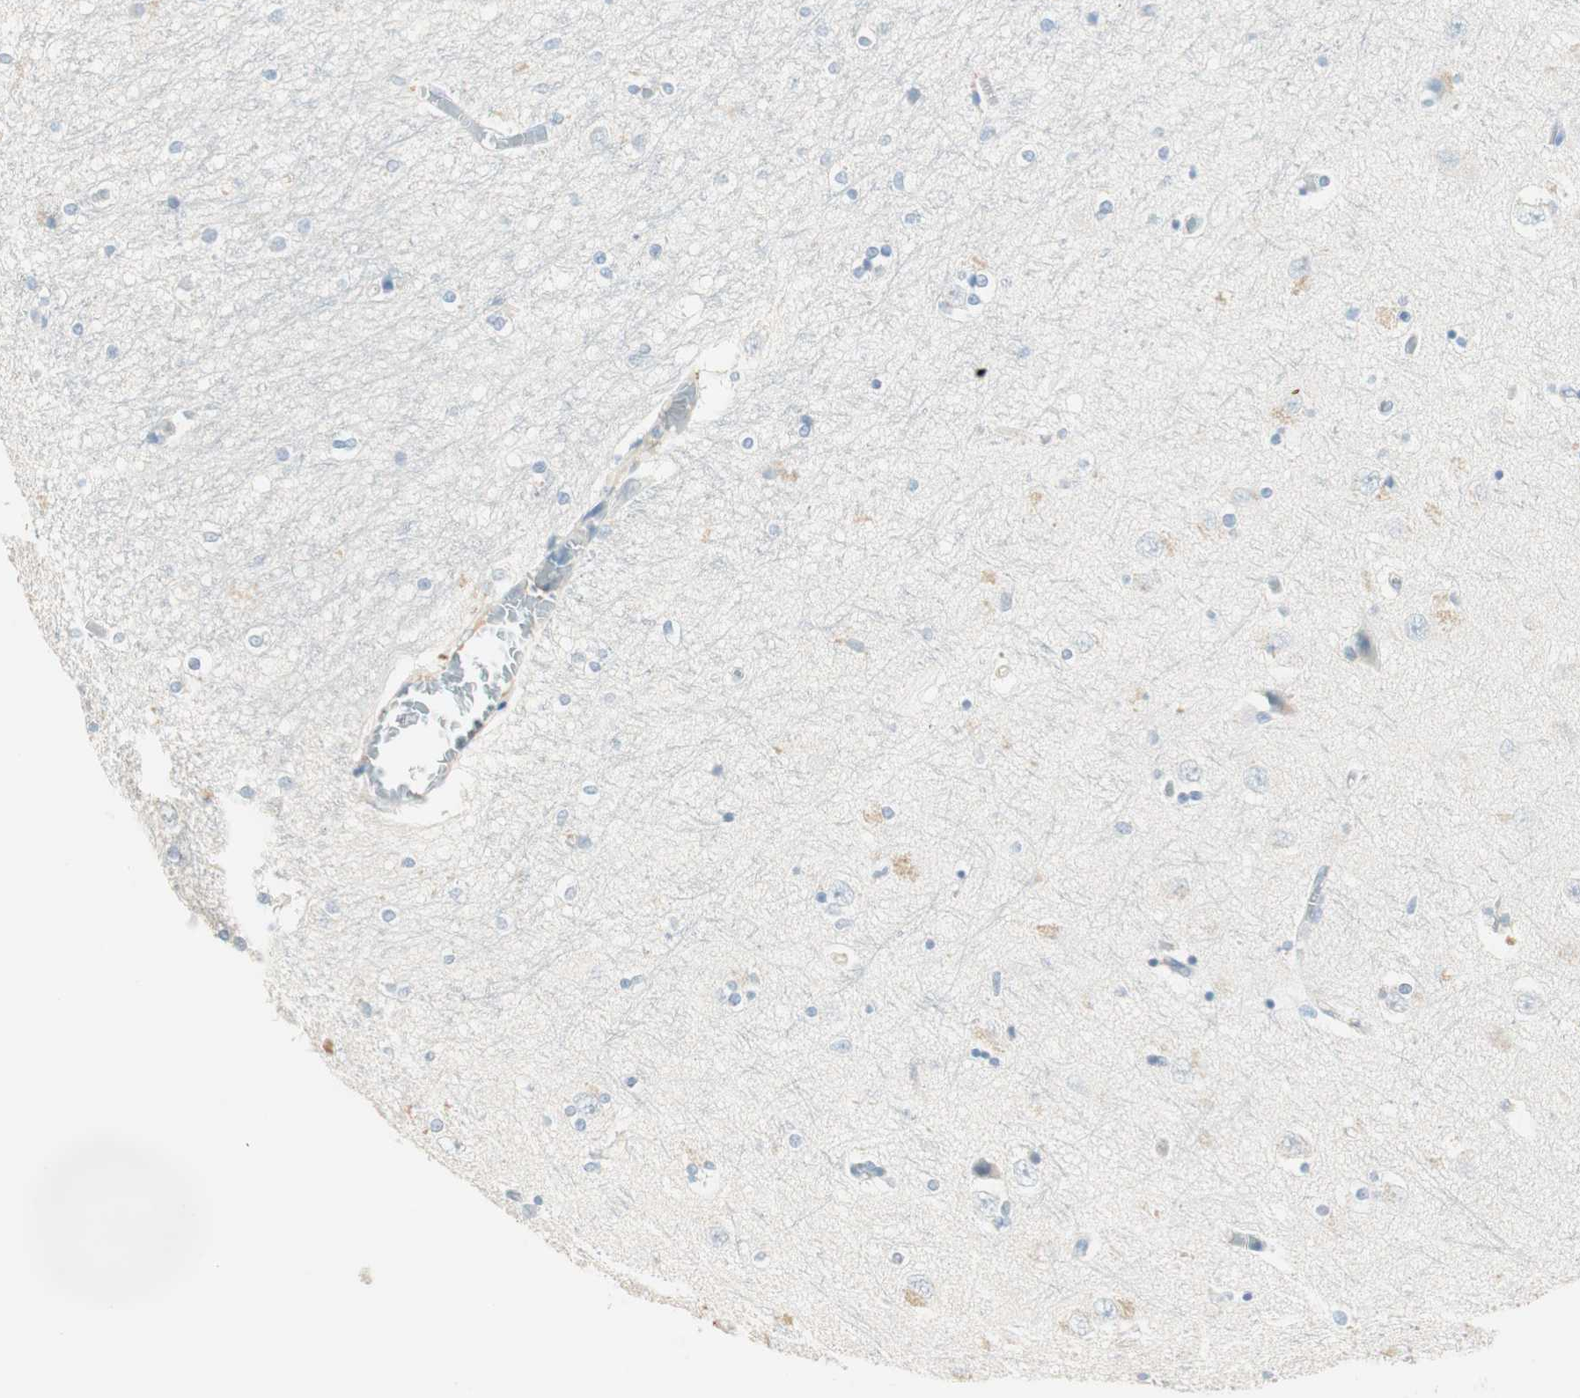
{"staining": {"intensity": "negative", "quantity": "none", "location": "none"}, "tissue": "hippocampus", "cell_type": "Glial cells", "image_type": "normal", "snomed": [{"axis": "morphology", "description": "Normal tissue, NOS"}, {"axis": "topography", "description": "Hippocampus"}], "caption": "The IHC histopathology image has no significant positivity in glial cells of hippocampus. Nuclei are stained in blue.", "gene": "HPGD", "patient": {"sex": "female", "age": 54}}